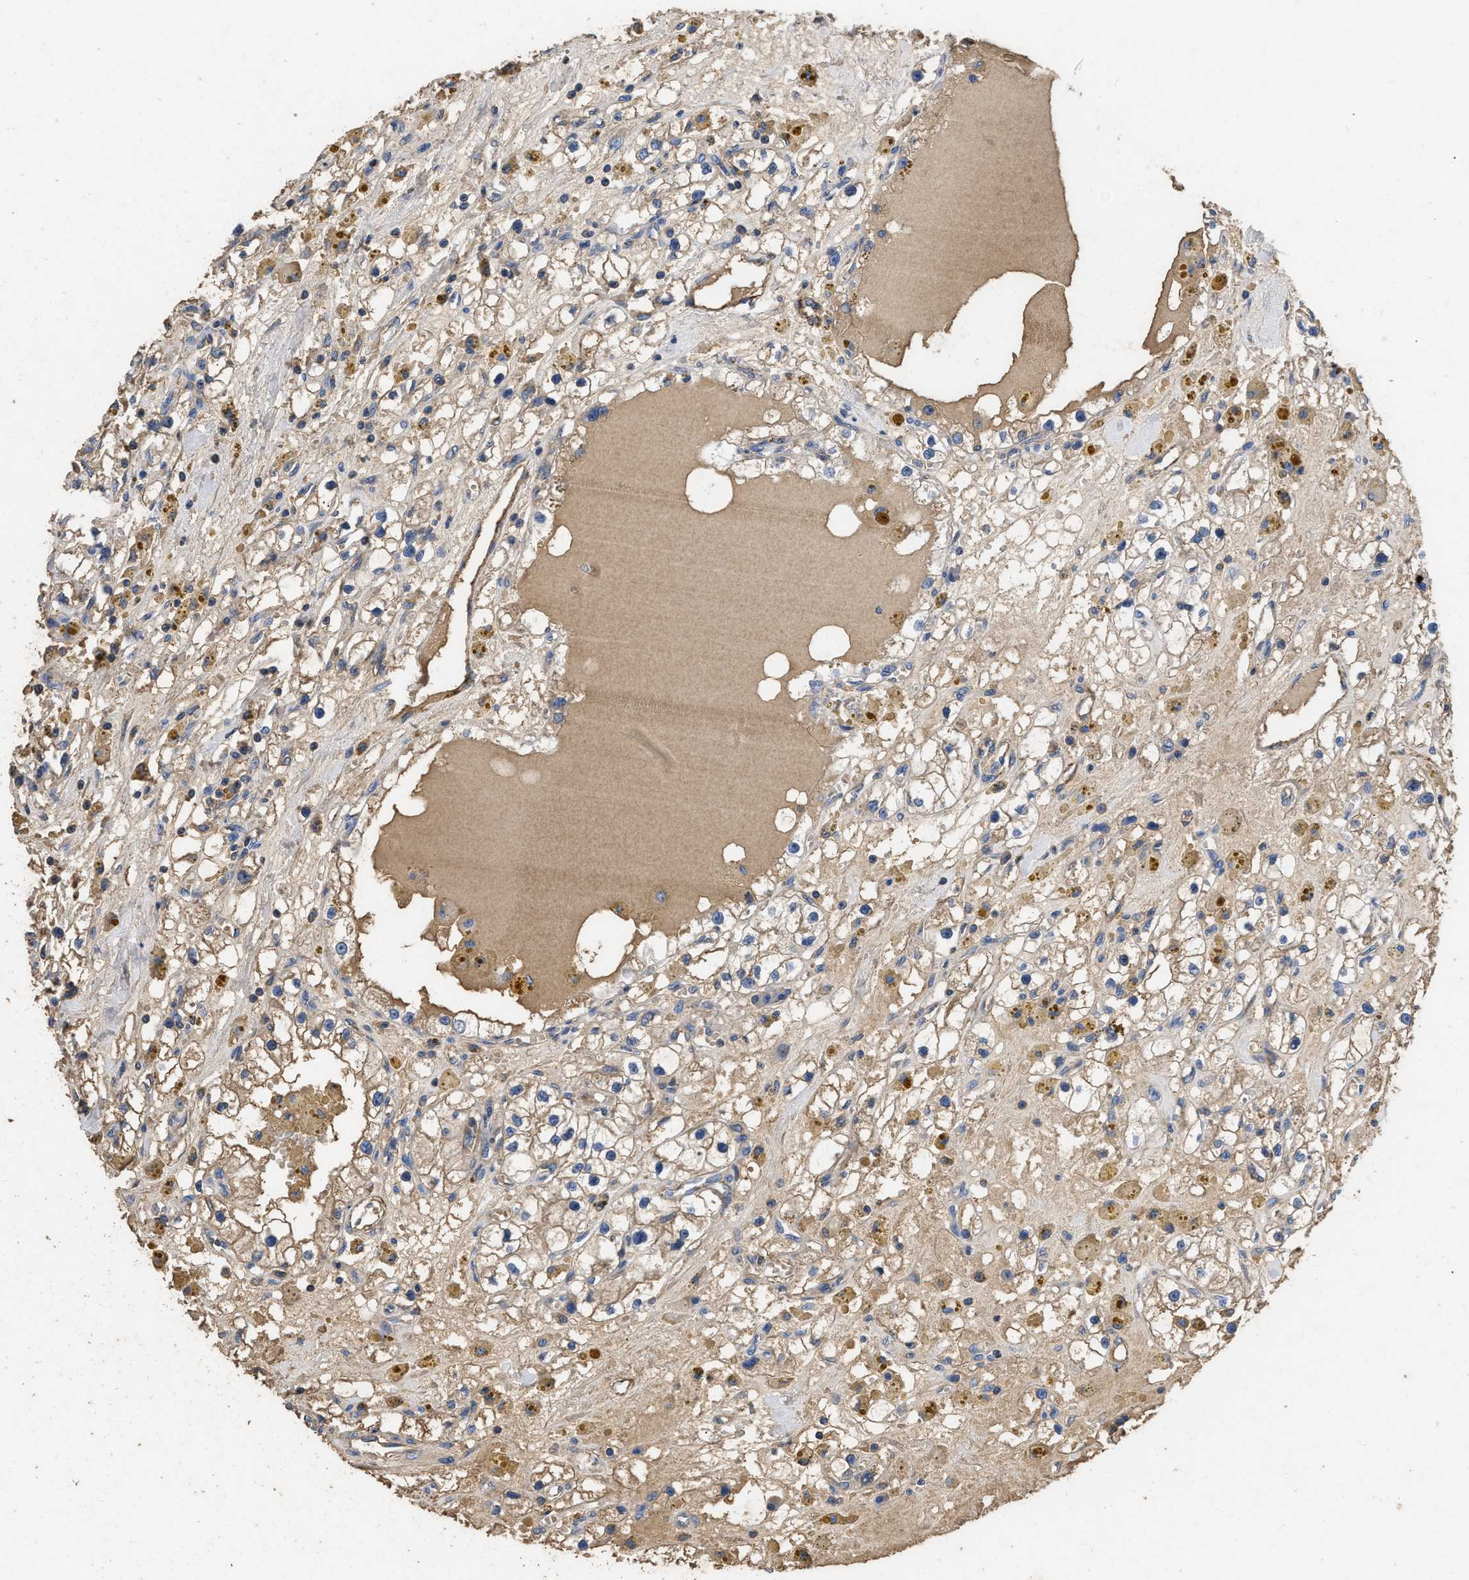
{"staining": {"intensity": "weak", "quantity": ">75%", "location": "cytoplasmic/membranous"}, "tissue": "renal cancer", "cell_type": "Tumor cells", "image_type": "cancer", "snomed": [{"axis": "morphology", "description": "Adenocarcinoma, NOS"}, {"axis": "topography", "description": "Kidney"}], "caption": "Weak cytoplasmic/membranous protein positivity is seen in approximately >75% of tumor cells in renal adenocarcinoma.", "gene": "USP4", "patient": {"sex": "male", "age": 56}}